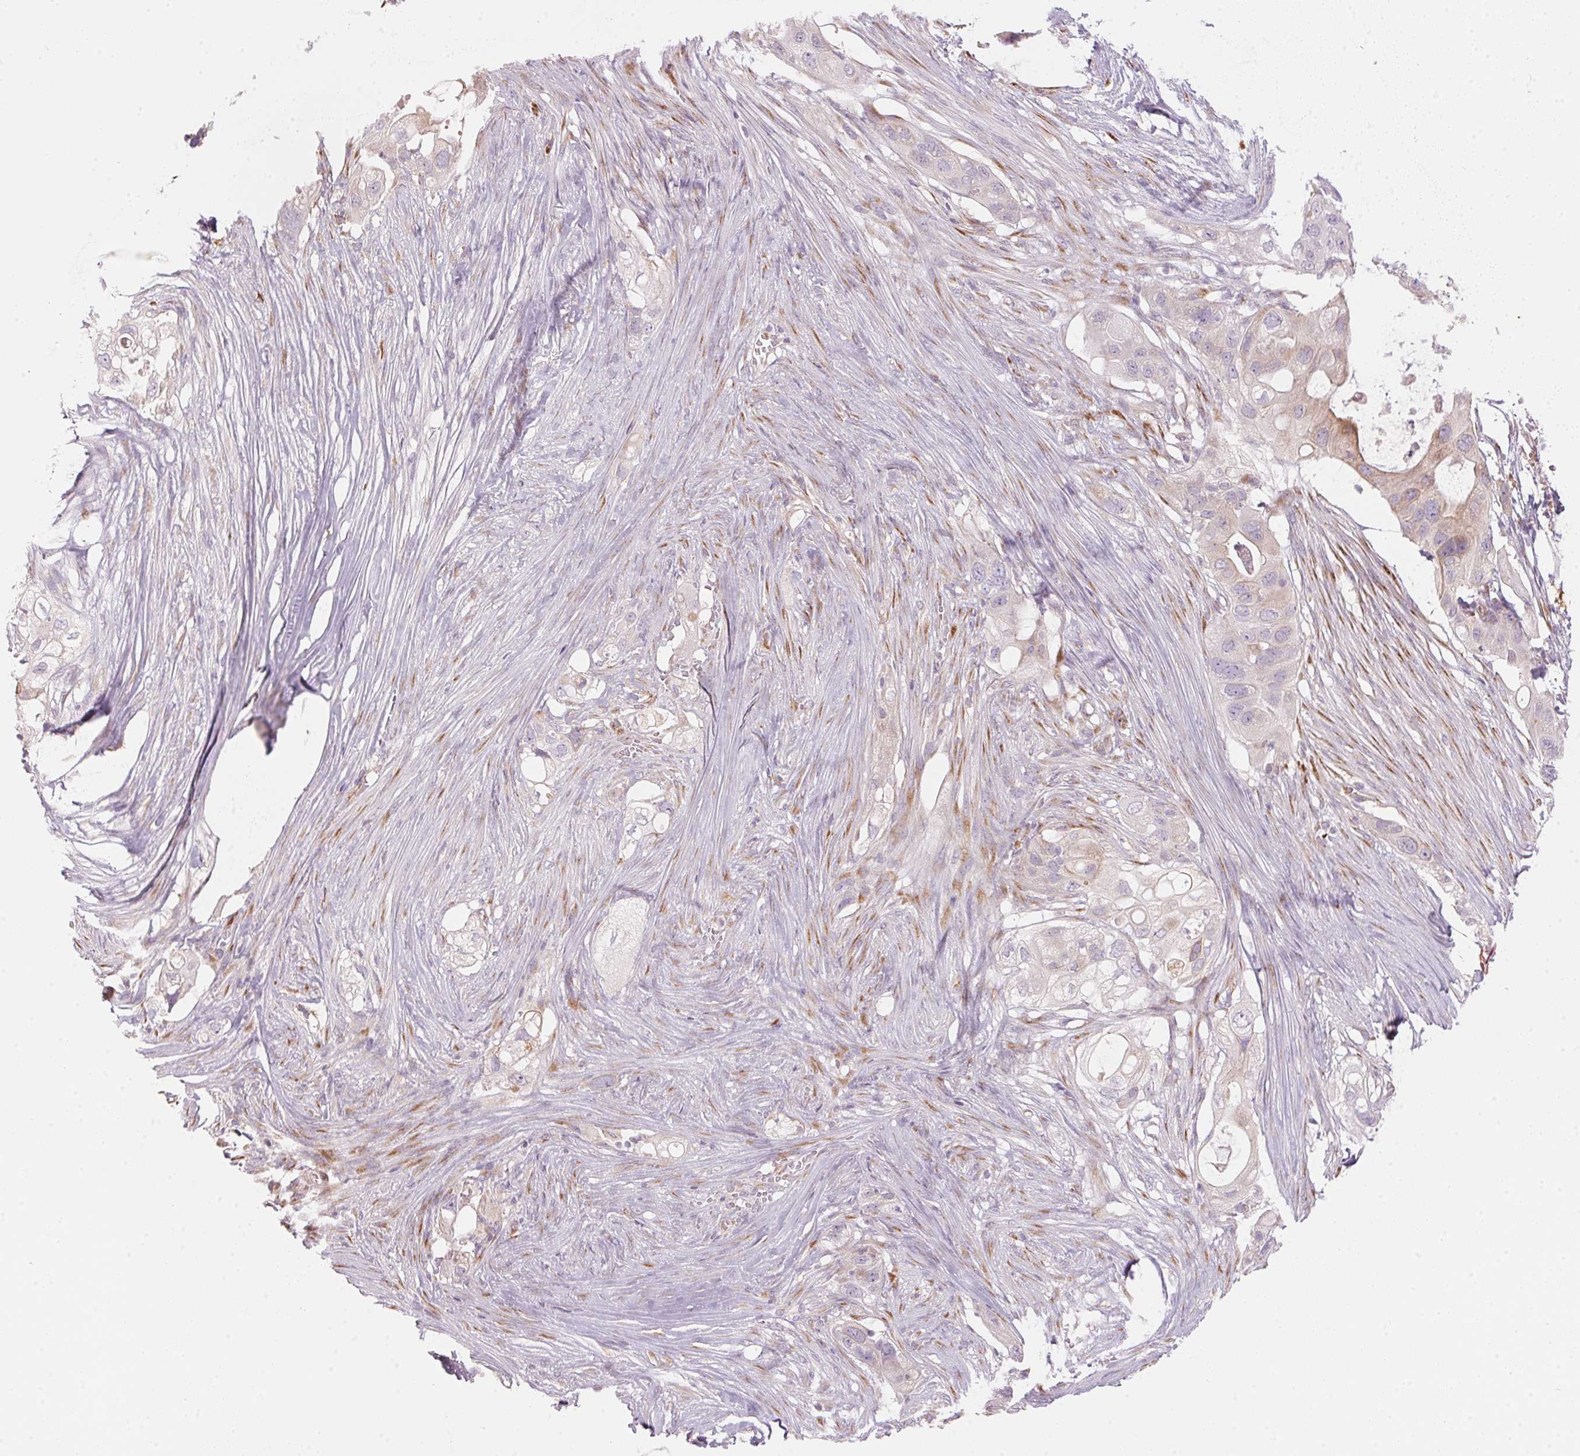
{"staining": {"intensity": "weak", "quantity": "<25%", "location": "cytoplasmic/membranous"}, "tissue": "pancreatic cancer", "cell_type": "Tumor cells", "image_type": "cancer", "snomed": [{"axis": "morphology", "description": "Adenocarcinoma, NOS"}, {"axis": "topography", "description": "Pancreas"}], "caption": "Tumor cells show no significant staining in adenocarcinoma (pancreatic).", "gene": "BLOC1S2", "patient": {"sex": "female", "age": 72}}